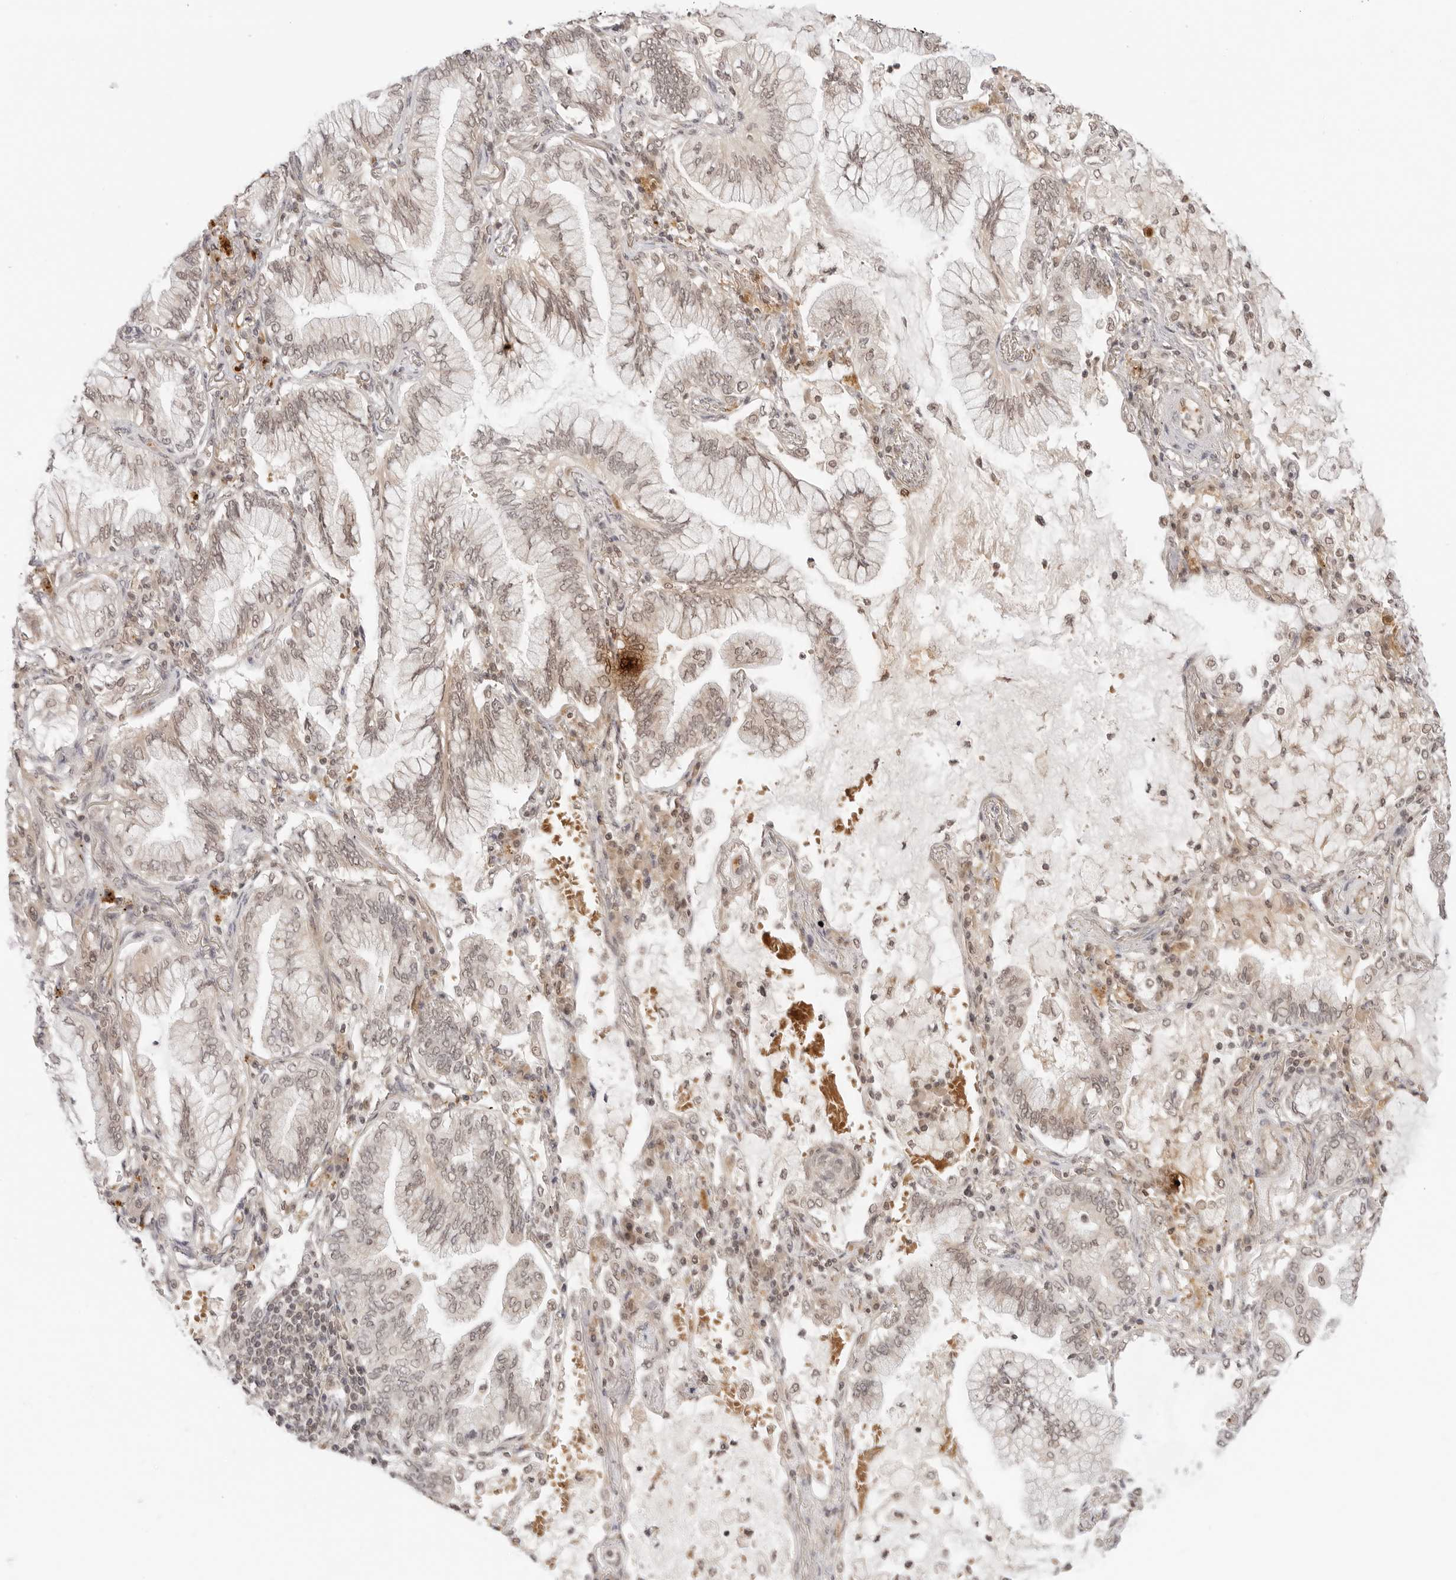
{"staining": {"intensity": "weak", "quantity": ">75%", "location": "cytoplasmic/membranous,nuclear"}, "tissue": "lung cancer", "cell_type": "Tumor cells", "image_type": "cancer", "snomed": [{"axis": "morphology", "description": "Adenocarcinoma, NOS"}, {"axis": "topography", "description": "Lung"}], "caption": "This image demonstrates immunohistochemistry staining of human lung cancer (adenocarcinoma), with low weak cytoplasmic/membranous and nuclear positivity in about >75% of tumor cells.", "gene": "GPR34", "patient": {"sex": "female", "age": 70}}